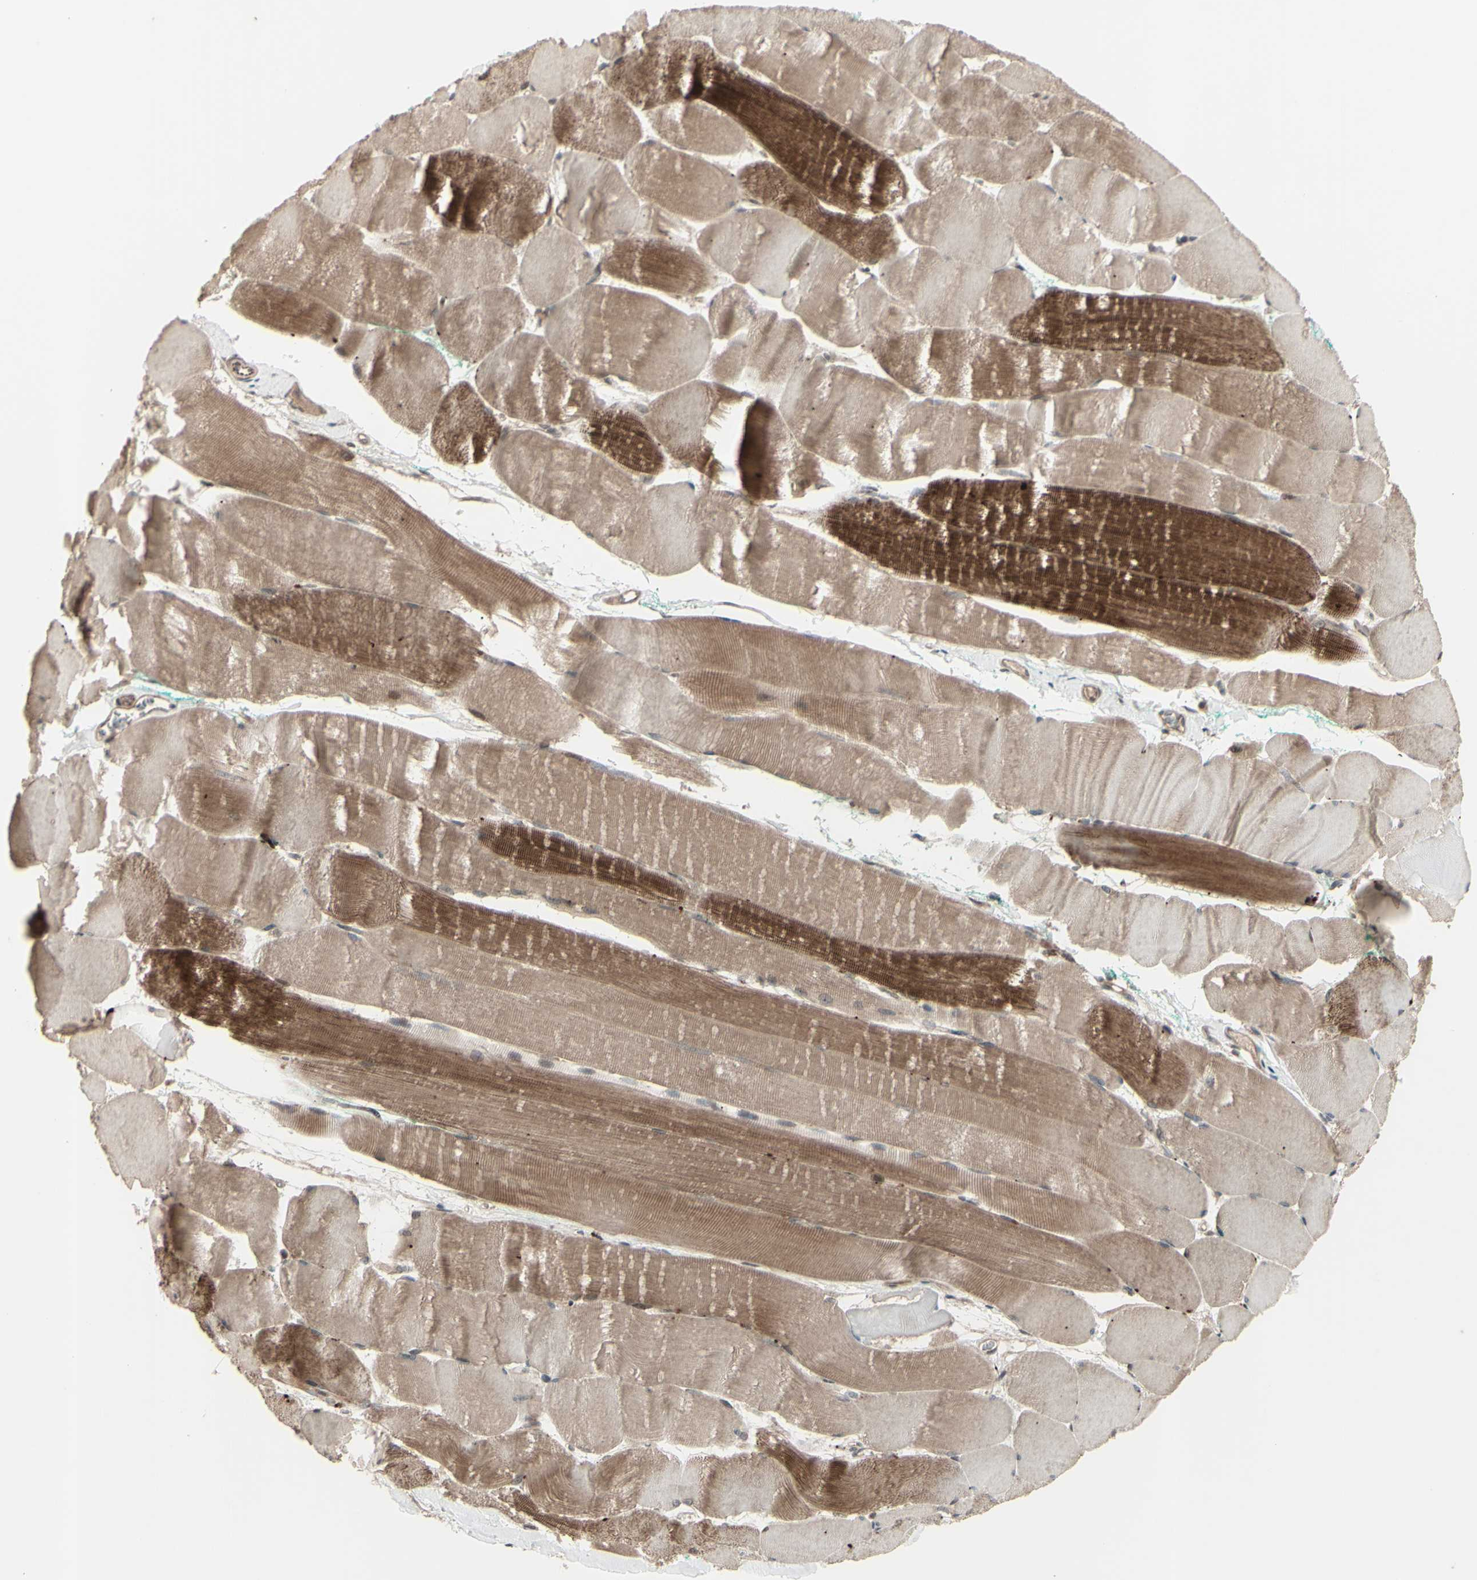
{"staining": {"intensity": "moderate", "quantity": "25%-75%", "location": "cytoplasmic/membranous"}, "tissue": "skeletal muscle", "cell_type": "Myocytes", "image_type": "normal", "snomed": [{"axis": "morphology", "description": "Normal tissue, NOS"}, {"axis": "morphology", "description": "Squamous cell carcinoma, NOS"}, {"axis": "topography", "description": "Skeletal muscle"}], "caption": "Protein expression analysis of unremarkable human skeletal muscle reveals moderate cytoplasmic/membranous staining in about 25%-75% of myocytes. The staining was performed using DAB (3,3'-diaminobenzidine) to visualize the protein expression in brown, while the nuclei were stained in blue with hematoxylin (Magnification: 20x).", "gene": "MLF2", "patient": {"sex": "male", "age": 51}}